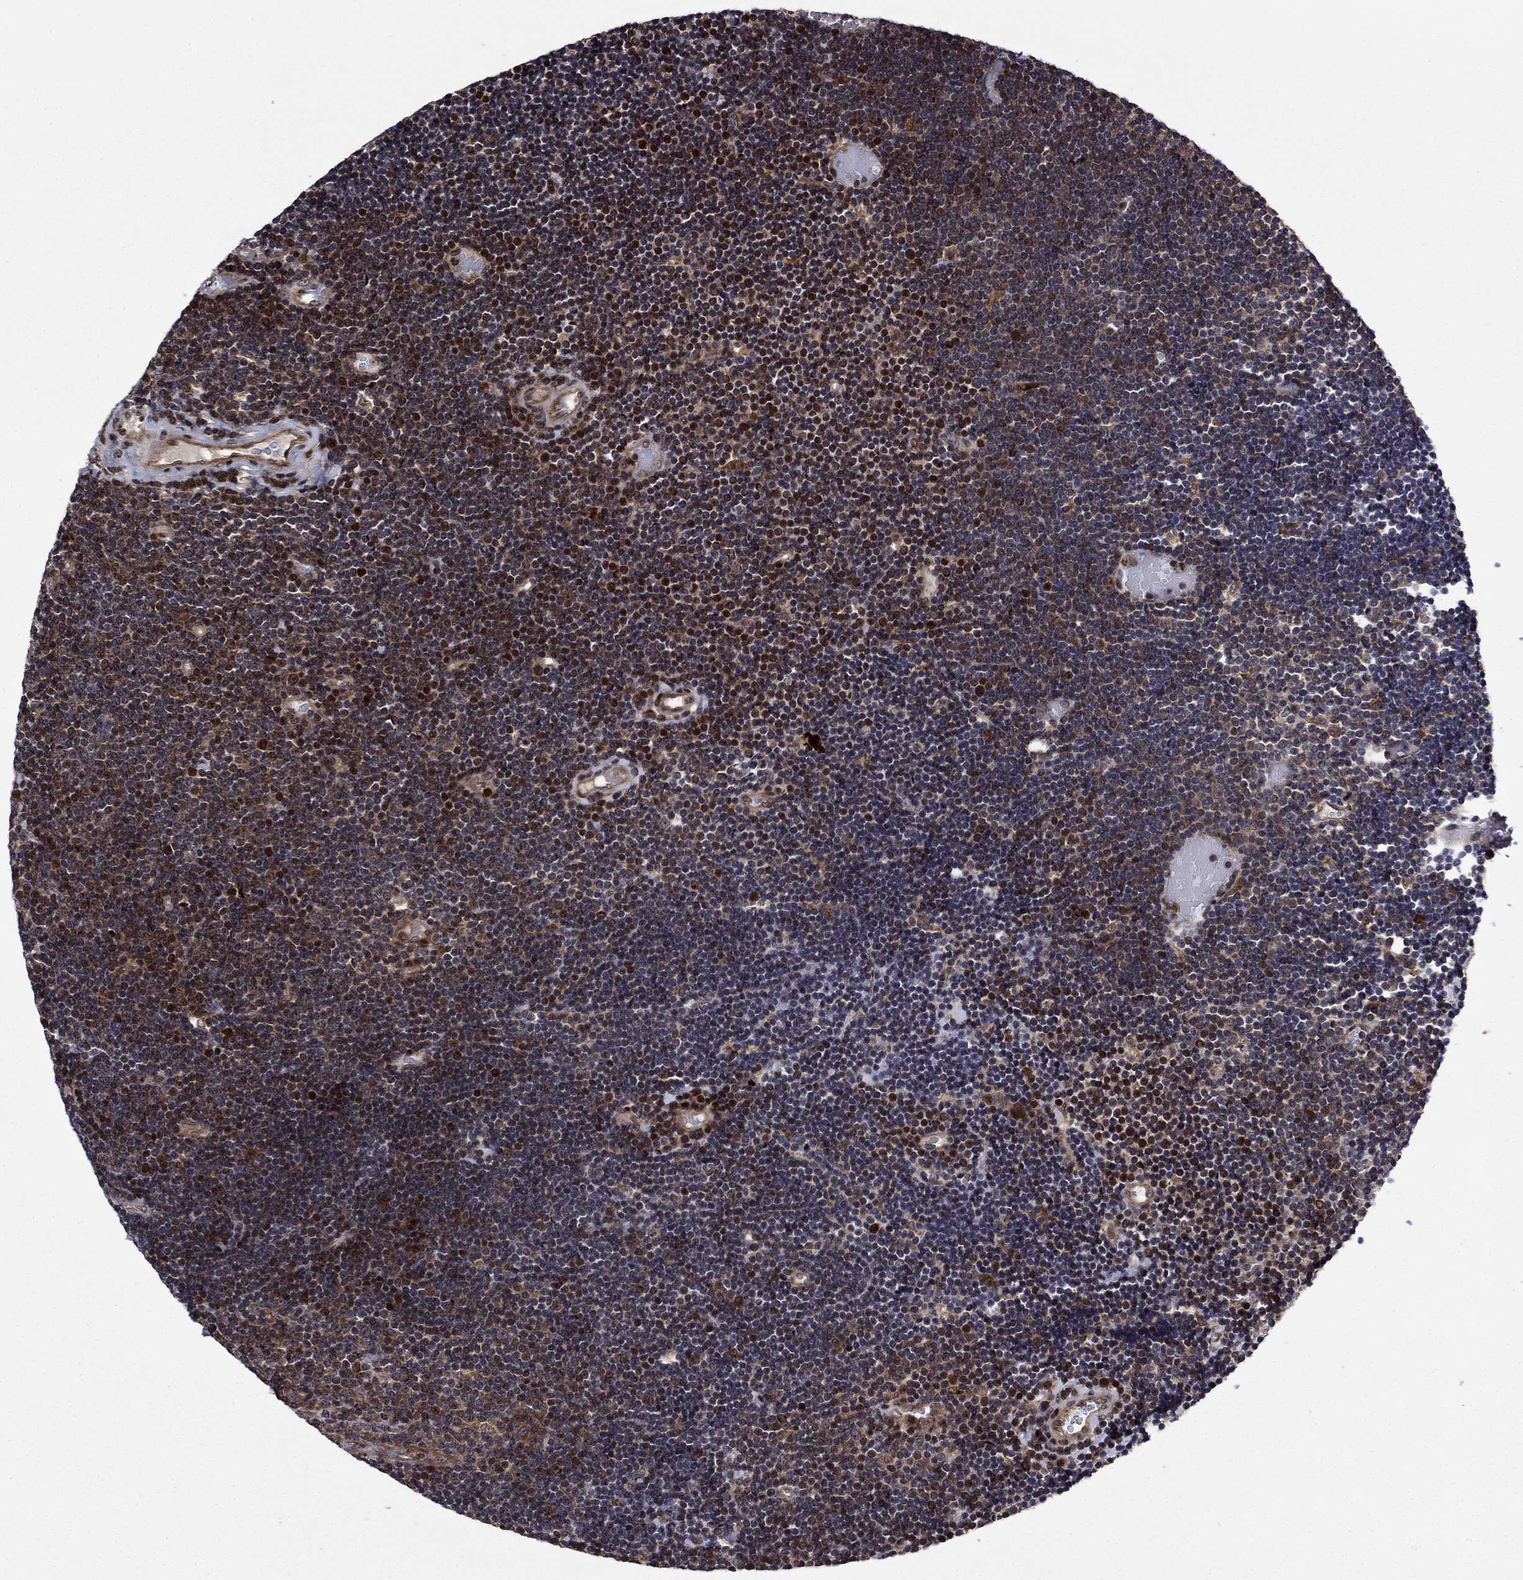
{"staining": {"intensity": "strong", "quantity": "<25%", "location": "cytoplasmic/membranous"}, "tissue": "lymphoma", "cell_type": "Tumor cells", "image_type": "cancer", "snomed": [{"axis": "morphology", "description": "Malignant lymphoma, non-Hodgkin's type, Low grade"}, {"axis": "topography", "description": "Brain"}], "caption": "Protein analysis of low-grade malignant lymphoma, non-Hodgkin's type tissue reveals strong cytoplasmic/membranous staining in about <25% of tumor cells.", "gene": "AGTPBP1", "patient": {"sex": "female", "age": 66}}